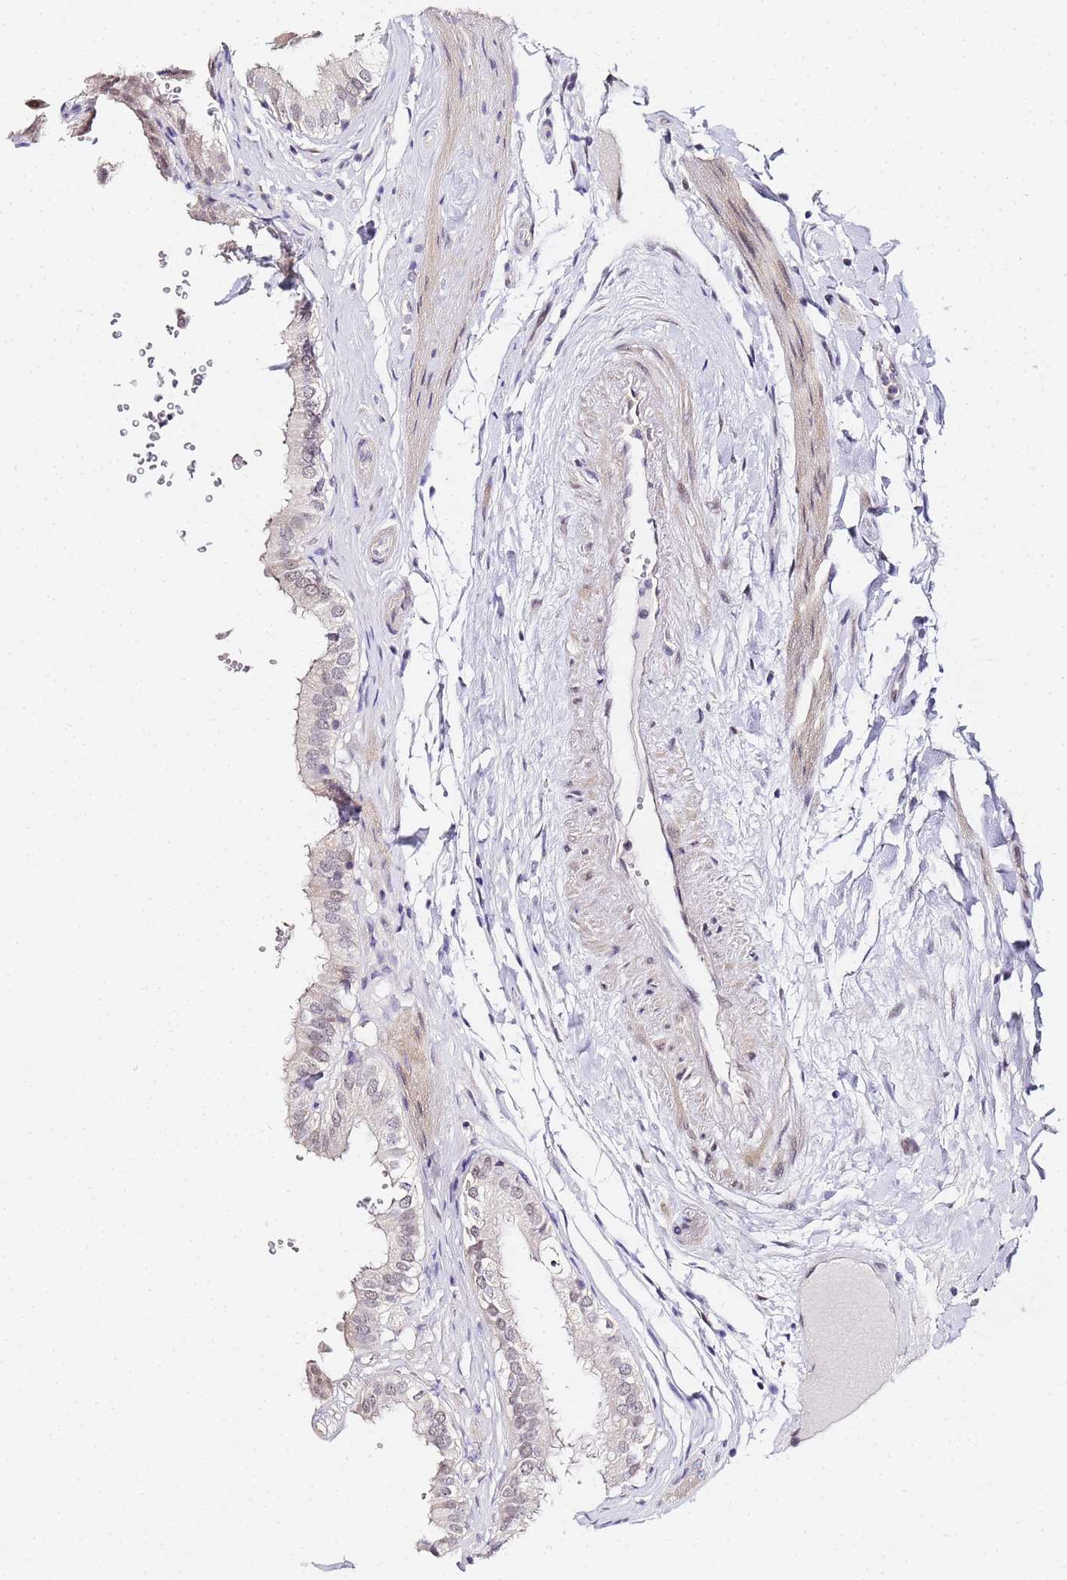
{"staining": {"intensity": "strong", "quantity": "<25%", "location": "nuclear"}, "tissue": "gallbladder", "cell_type": "Glandular cells", "image_type": "normal", "snomed": [{"axis": "morphology", "description": "Normal tissue, NOS"}, {"axis": "topography", "description": "Gallbladder"}], "caption": "Protein analysis of unremarkable gallbladder shows strong nuclear staining in approximately <25% of glandular cells. (DAB (3,3'-diaminobenzidine) IHC, brown staining for protein, blue staining for nuclei).", "gene": "LSM3", "patient": {"sex": "female", "age": 61}}